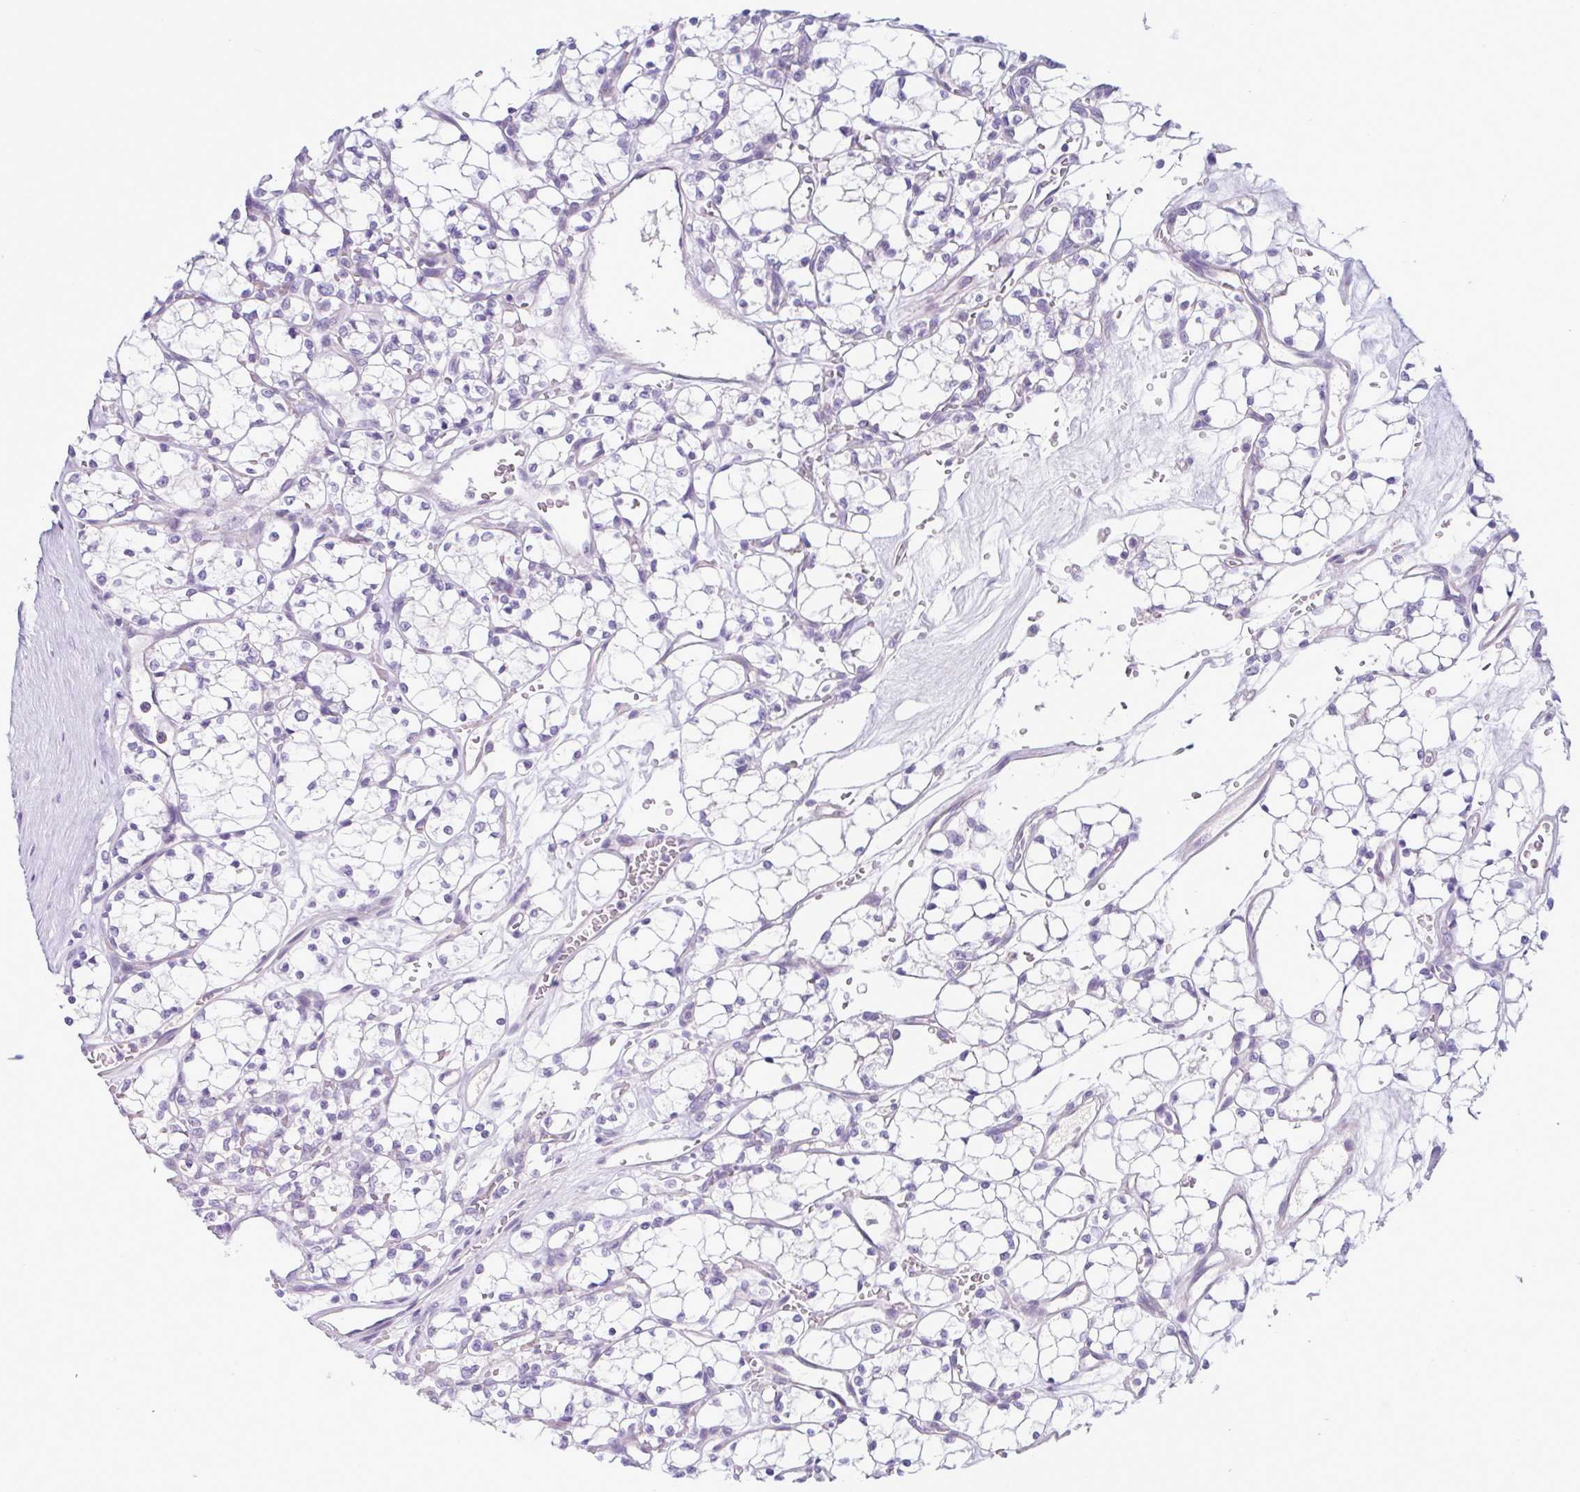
{"staining": {"intensity": "negative", "quantity": "none", "location": "none"}, "tissue": "renal cancer", "cell_type": "Tumor cells", "image_type": "cancer", "snomed": [{"axis": "morphology", "description": "Adenocarcinoma, NOS"}, {"axis": "topography", "description": "Kidney"}], "caption": "The image exhibits no significant positivity in tumor cells of renal adenocarcinoma. (DAB (3,3'-diaminobenzidine) immunohistochemistry (IHC) visualized using brightfield microscopy, high magnification).", "gene": "INAFM1", "patient": {"sex": "female", "age": 69}}